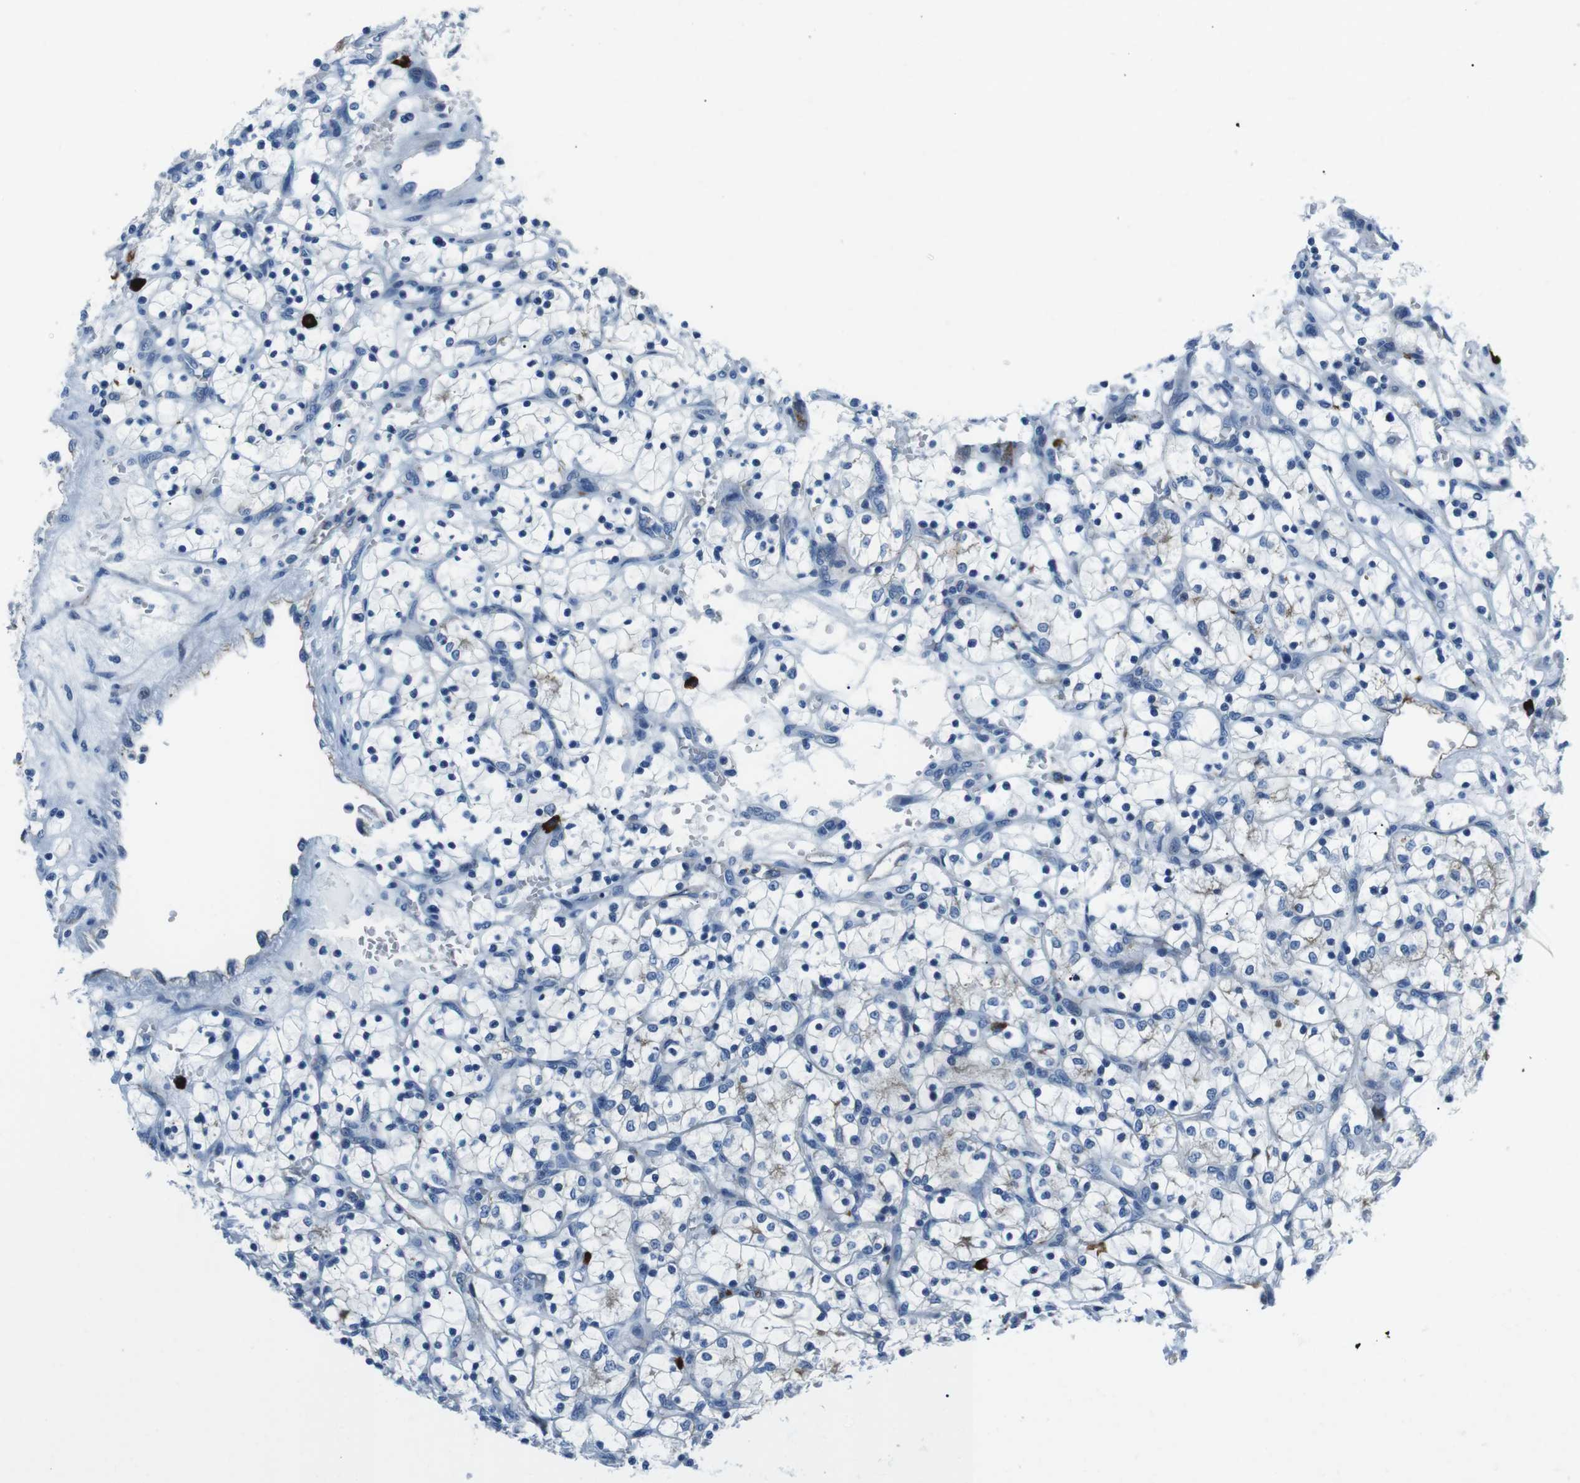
{"staining": {"intensity": "weak", "quantity": "<25%", "location": "cytoplasmic/membranous"}, "tissue": "renal cancer", "cell_type": "Tumor cells", "image_type": "cancer", "snomed": [{"axis": "morphology", "description": "Adenocarcinoma, NOS"}, {"axis": "topography", "description": "Kidney"}], "caption": "IHC of renal adenocarcinoma demonstrates no positivity in tumor cells.", "gene": "CSF2RA", "patient": {"sex": "female", "age": 69}}